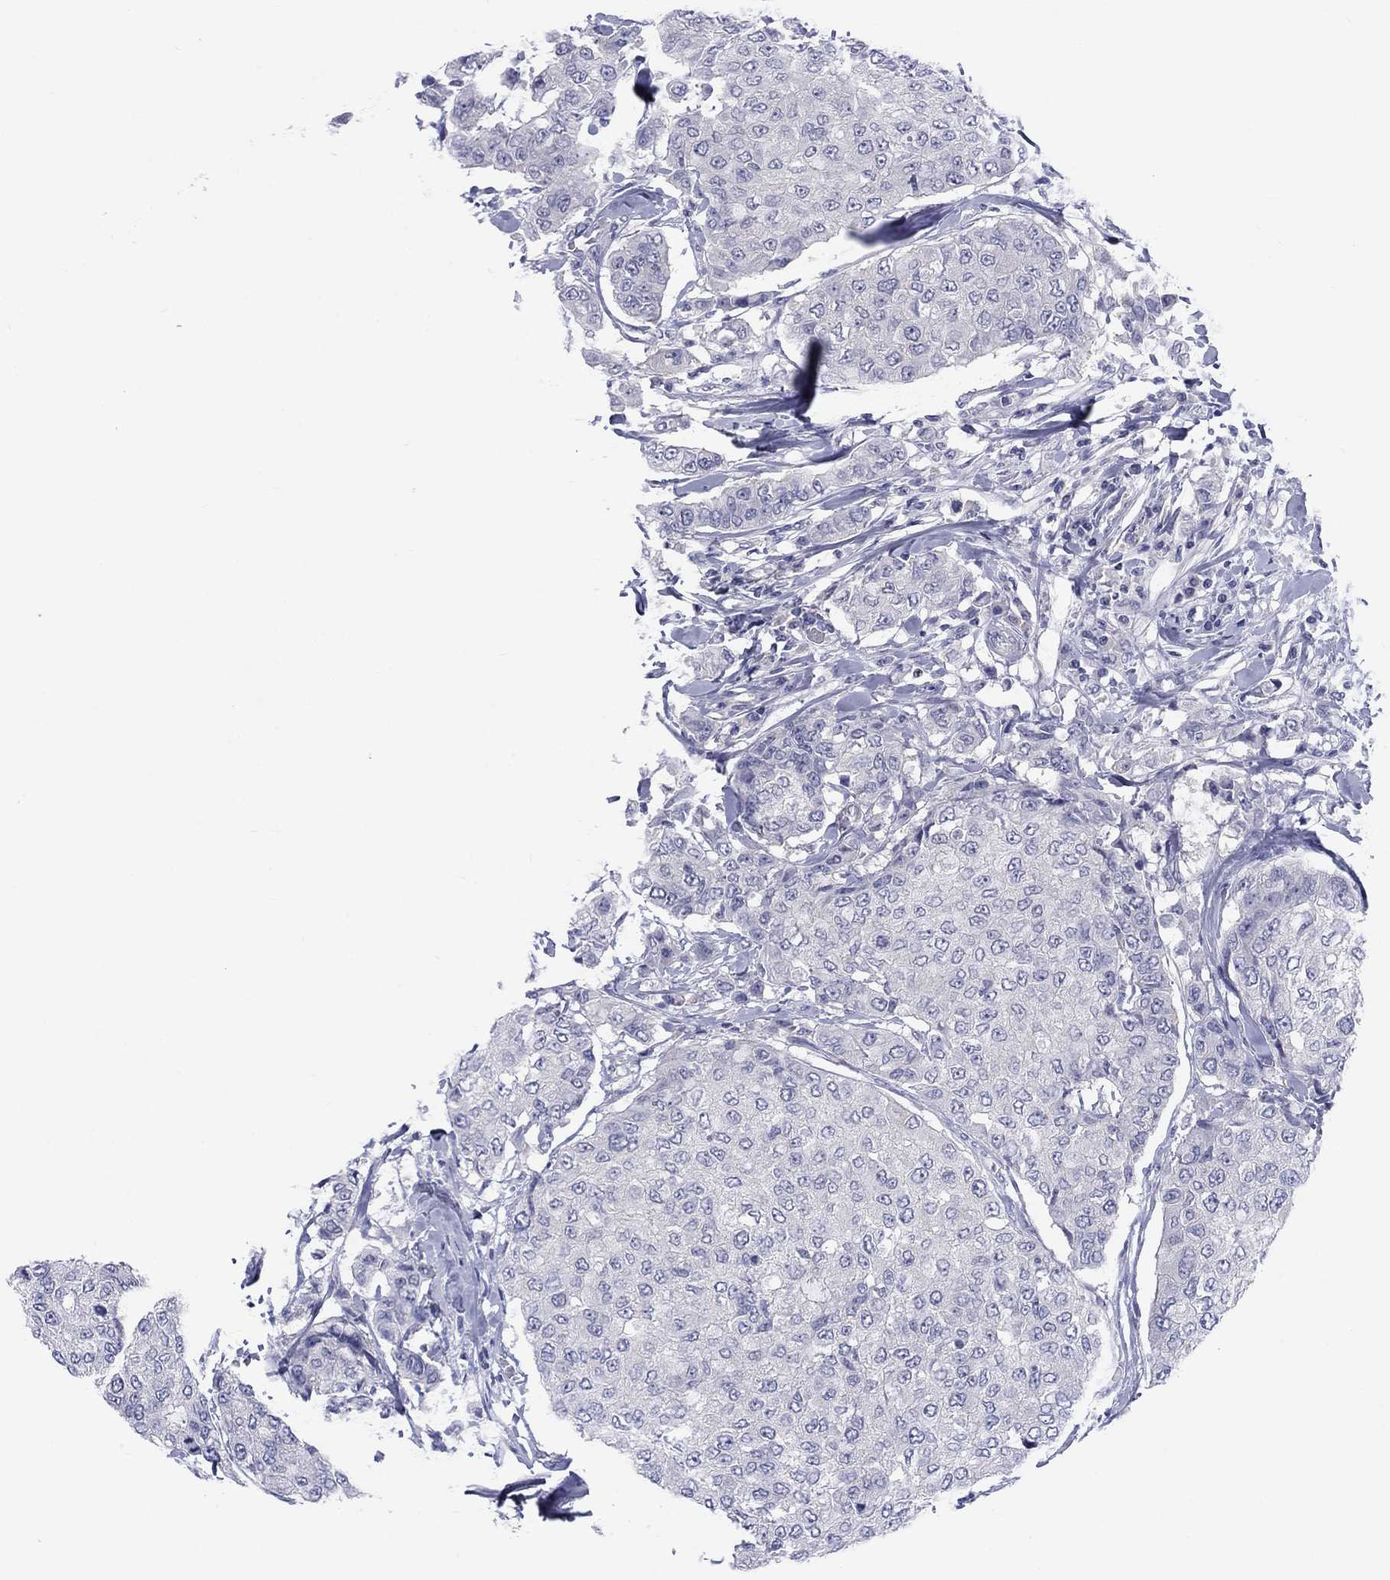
{"staining": {"intensity": "negative", "quantity": "none", "location": "none"}, "tissue": "breast cancer", "cell_type": "Tumor cells", "image_type": "cancer", "snomed": [{"axis": "morphology", "description": "Duct carcinoma"}, {"axis": "topography", "description": "Breast"}], "caption": "Histopathology image shows no protein staining in tumor cells of breast invasive ductal carcinoma tissue.", "gene": "CACNA1A", "patient": {"sex": "female", "age": 27}}